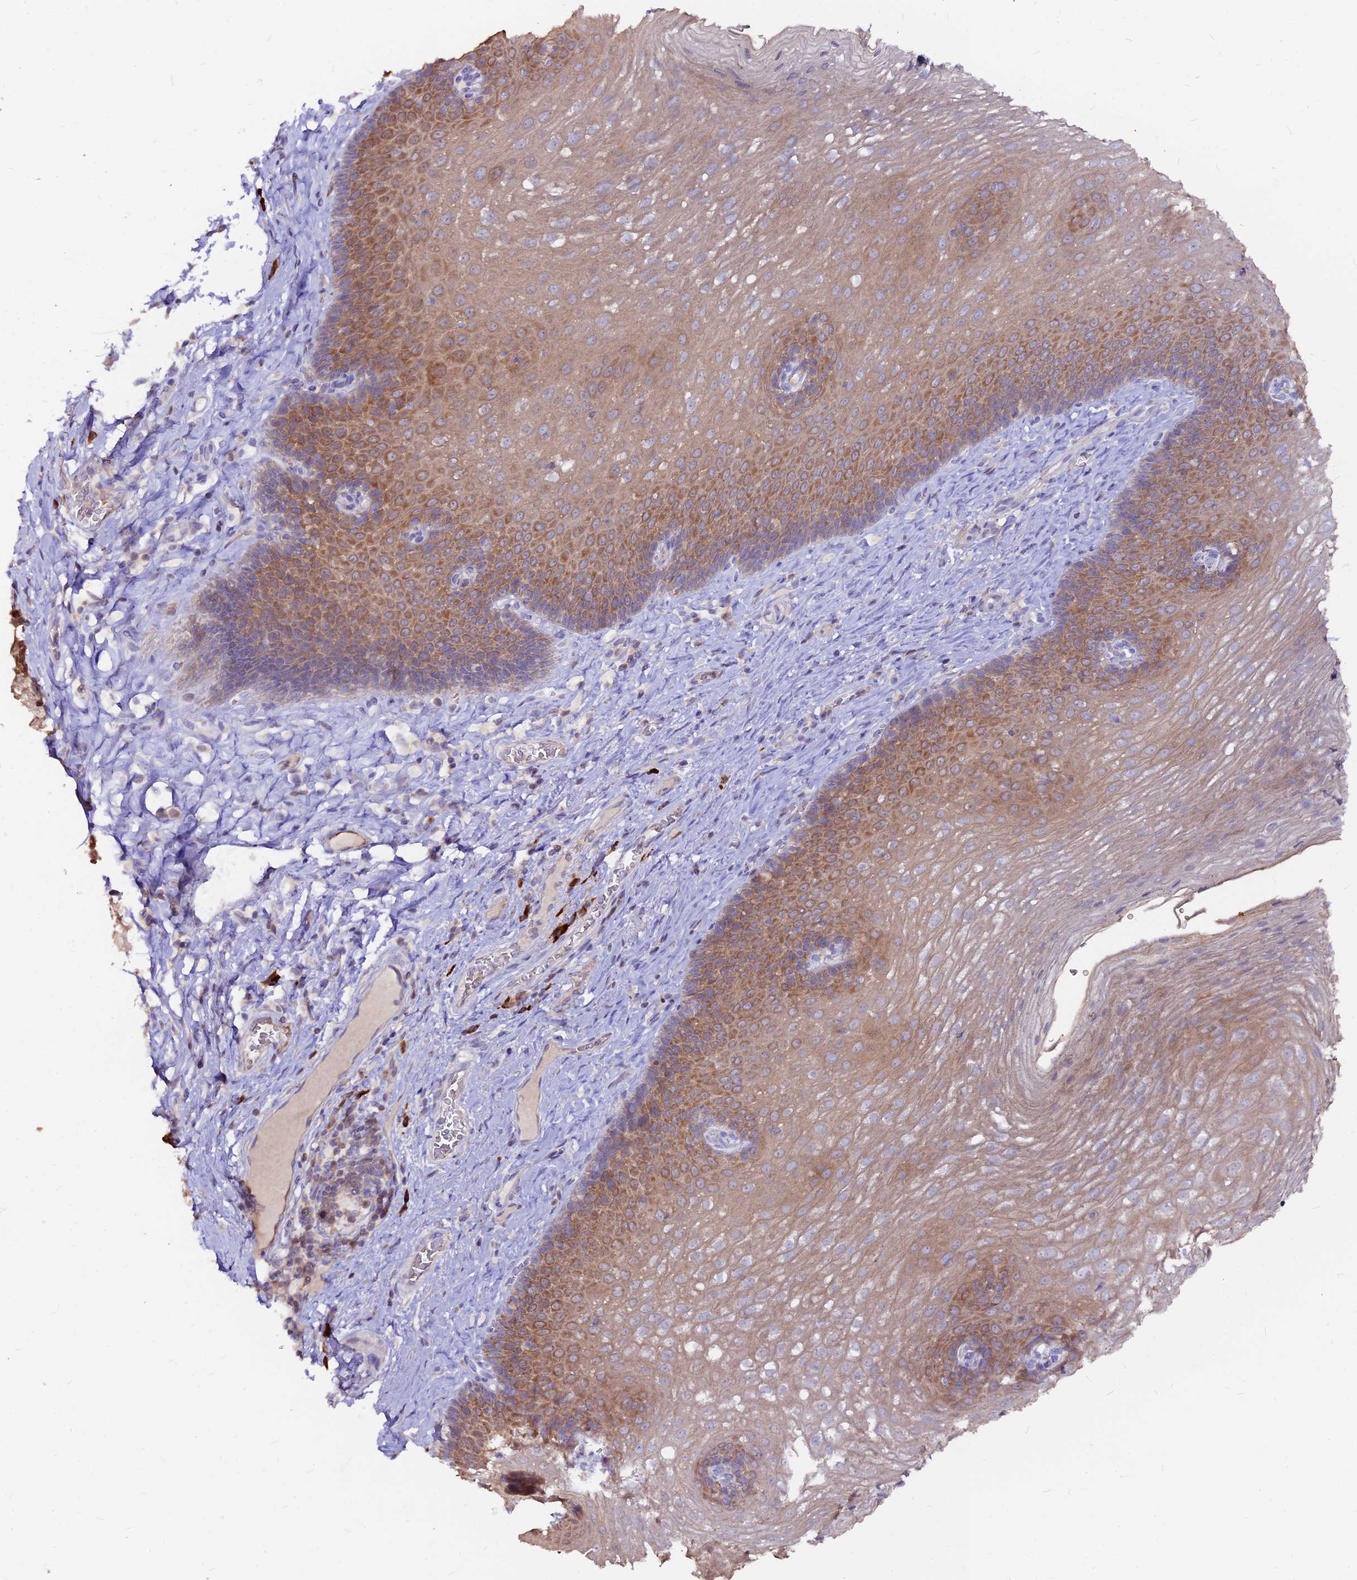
{"staining": {"intensity": "moderate", "quantity": ">75%", "location": "cytoplasmic/membranous"}, "tissue": "esophagus", "cell_type": "Squamous epithelial cells", "image_type": "normal", "snomed": [{"axis": "morphology", "description": "Normal tissue, NOS"}, {"axis": "topography", "description": "Esophagus"}], "caption": "Moderate cytoplasmic/membranous staining for a protein is seen in approximately >75% of squamous epithelial cells of unremarkable esophagus using immunohistochemistry.", "gene": "DENND2D", "patient": {"sex": "male", "age": 60}}